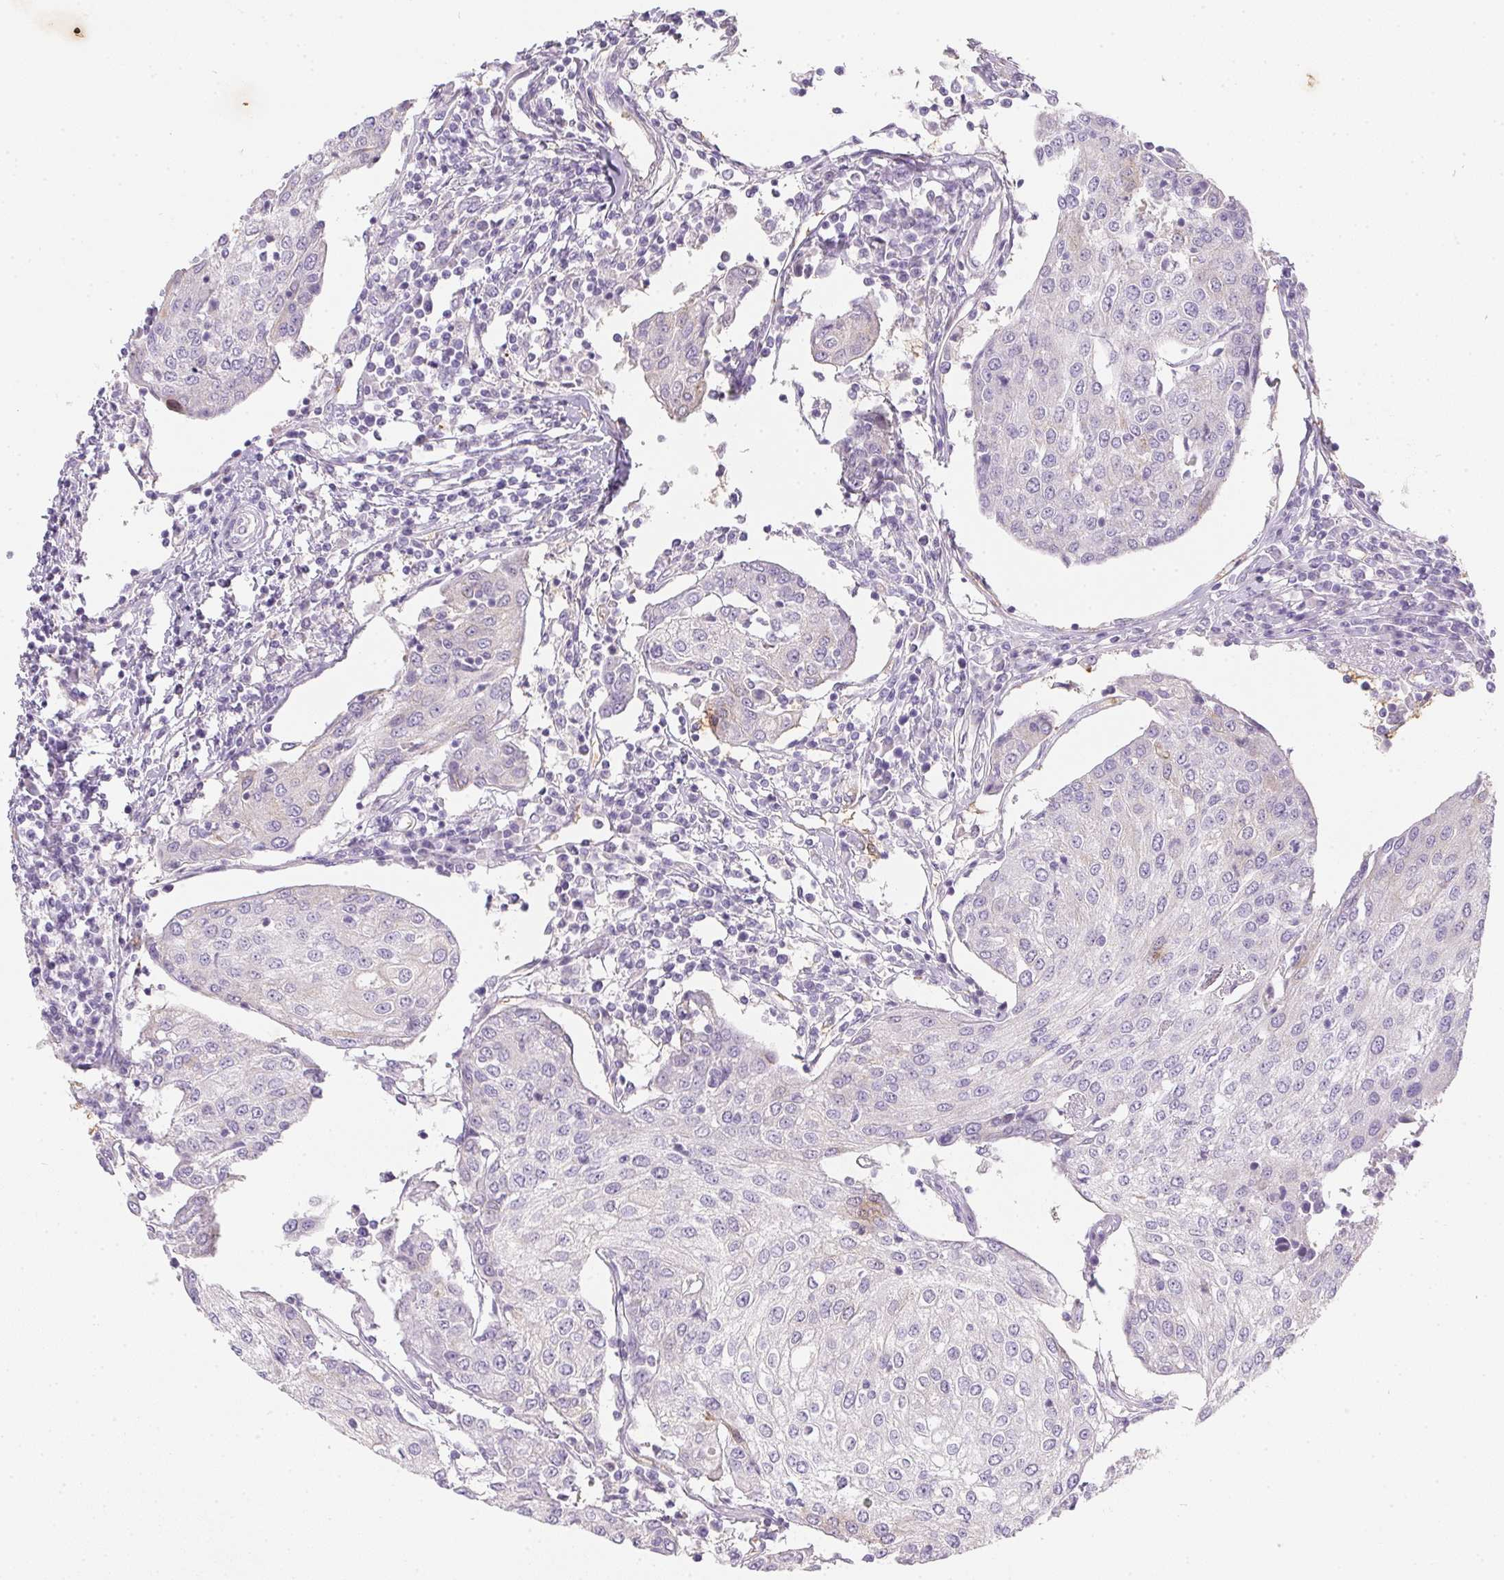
{"staining": {"intensity": "negative", "quantity": "none", "location": "none"}, "tissue": "urothelial cancer", "cell_type": "Tumor cells", "image_type": "cancer", "snomed": [{"axis": "morphology", "description": "Urothelial carcinoma, High grade"}, {"axis": "topography", "description": "Urinary bladder"}], "caption": "Histopathology image shows no significant protein expression in tumor cells of urothelial cancer. The staining was performed using DAB to visualize the protein expression in brown, while the nuclei were stained in blue with hematoxylin (Magnification: 20x).", "gene": "DCD", "patient": {"sex": "female", "age": 85}}